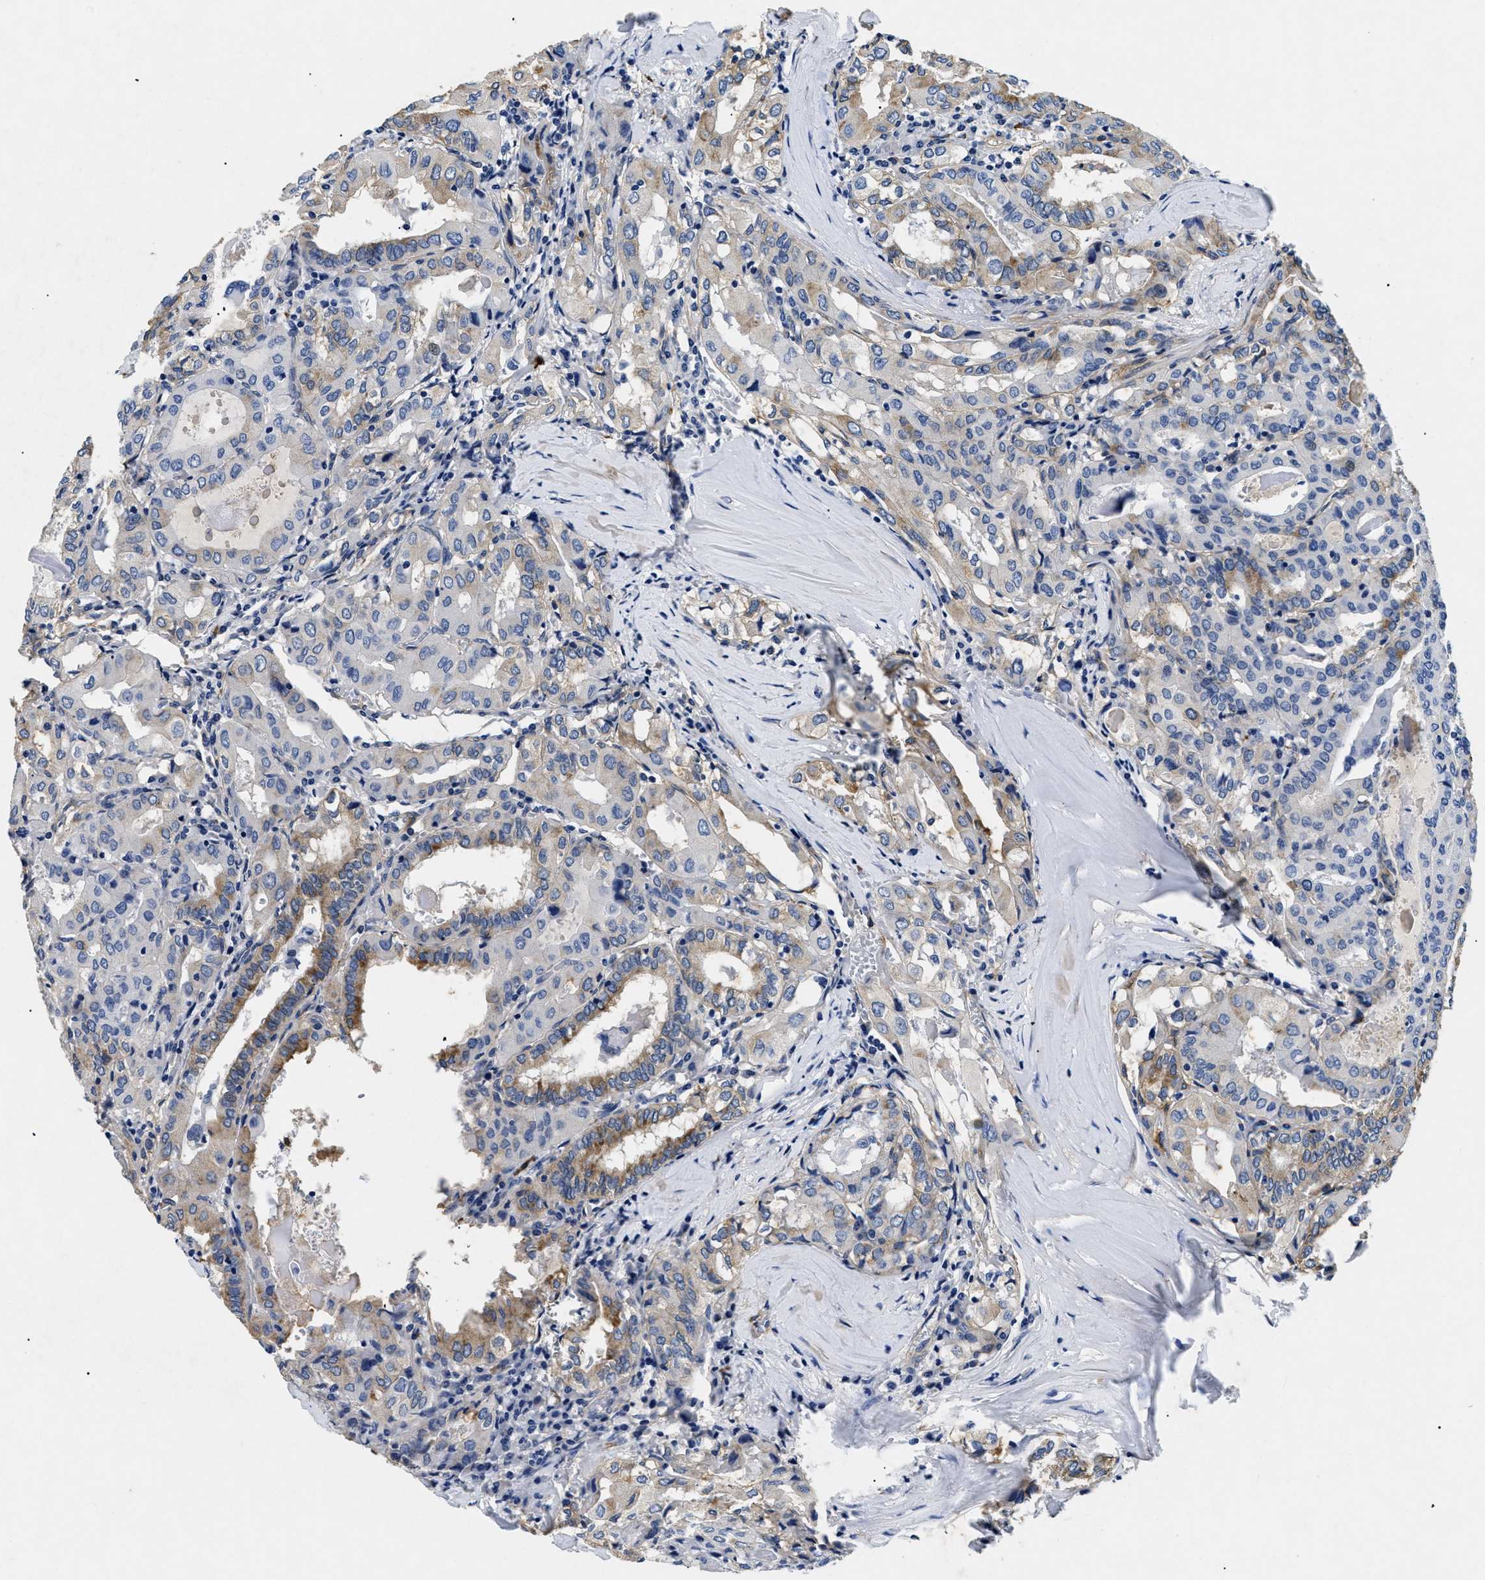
{"staining": {"intensity": "moderate", "quantity": "<25%", "location": "cytoplasmic/membranous"}, "tissue": "thyroid cancer", "cell_type": "Tumor cells", "image_type": "cancer", "snomed": [{"axis": "morphology", "description": "Papillary adenocarcinoma, NOS"}, {"axis": "topography", "description": "Thyroid gland"}], "caption": "IHC of thyroid cancer shows low levels of moderate cytoplasmic/membranous staining in about <25% of tumor cells.", "gene": "LAMA3", "patient": {"sex": "female", "age": 42}}